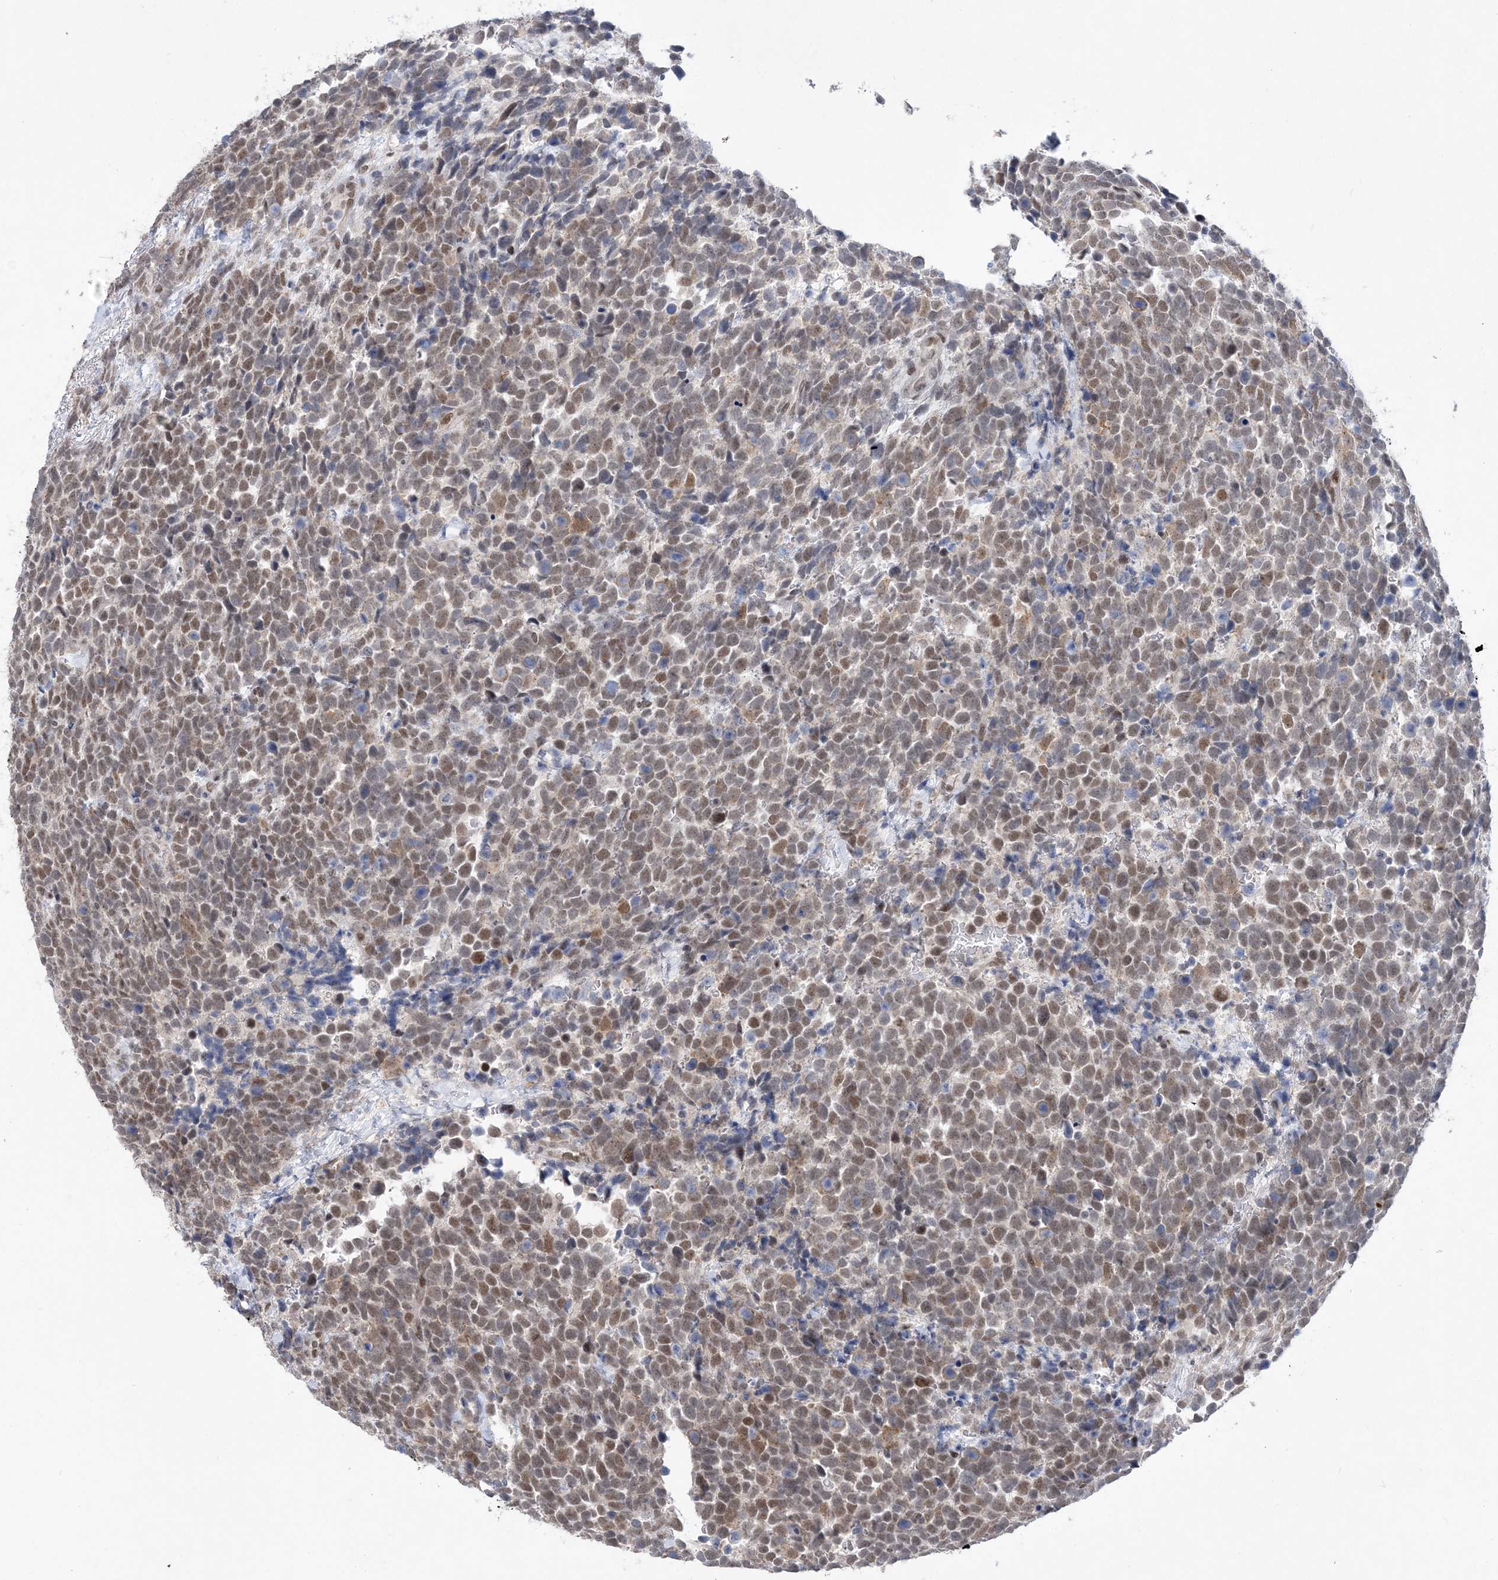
{"staining": {"intensity": "moderate", "quantity": ">75%", "location": "nuclear"}, "tissue": "urothelial cancer", "cell_type": "Tumor cells", "image_type": "cancer", "snomed": [{"axis": "morphology", "description": "Urothelial carcinoma, High grade"}, {"axis": "topography", "description": "Urinary bladder"}], "caption": "DAB (3,3'-diaminobenzidine) immunohistochemical staining of human urothelial cancer demonstrates moderate nuclear protein expression in about >75% of tumor cells. (DAB (3,3'-diaminobenzidine) IHC with brightfield microscopy, high magnification).", "gene": "WAC", "patient": {"sex": "female", "age": 82}}